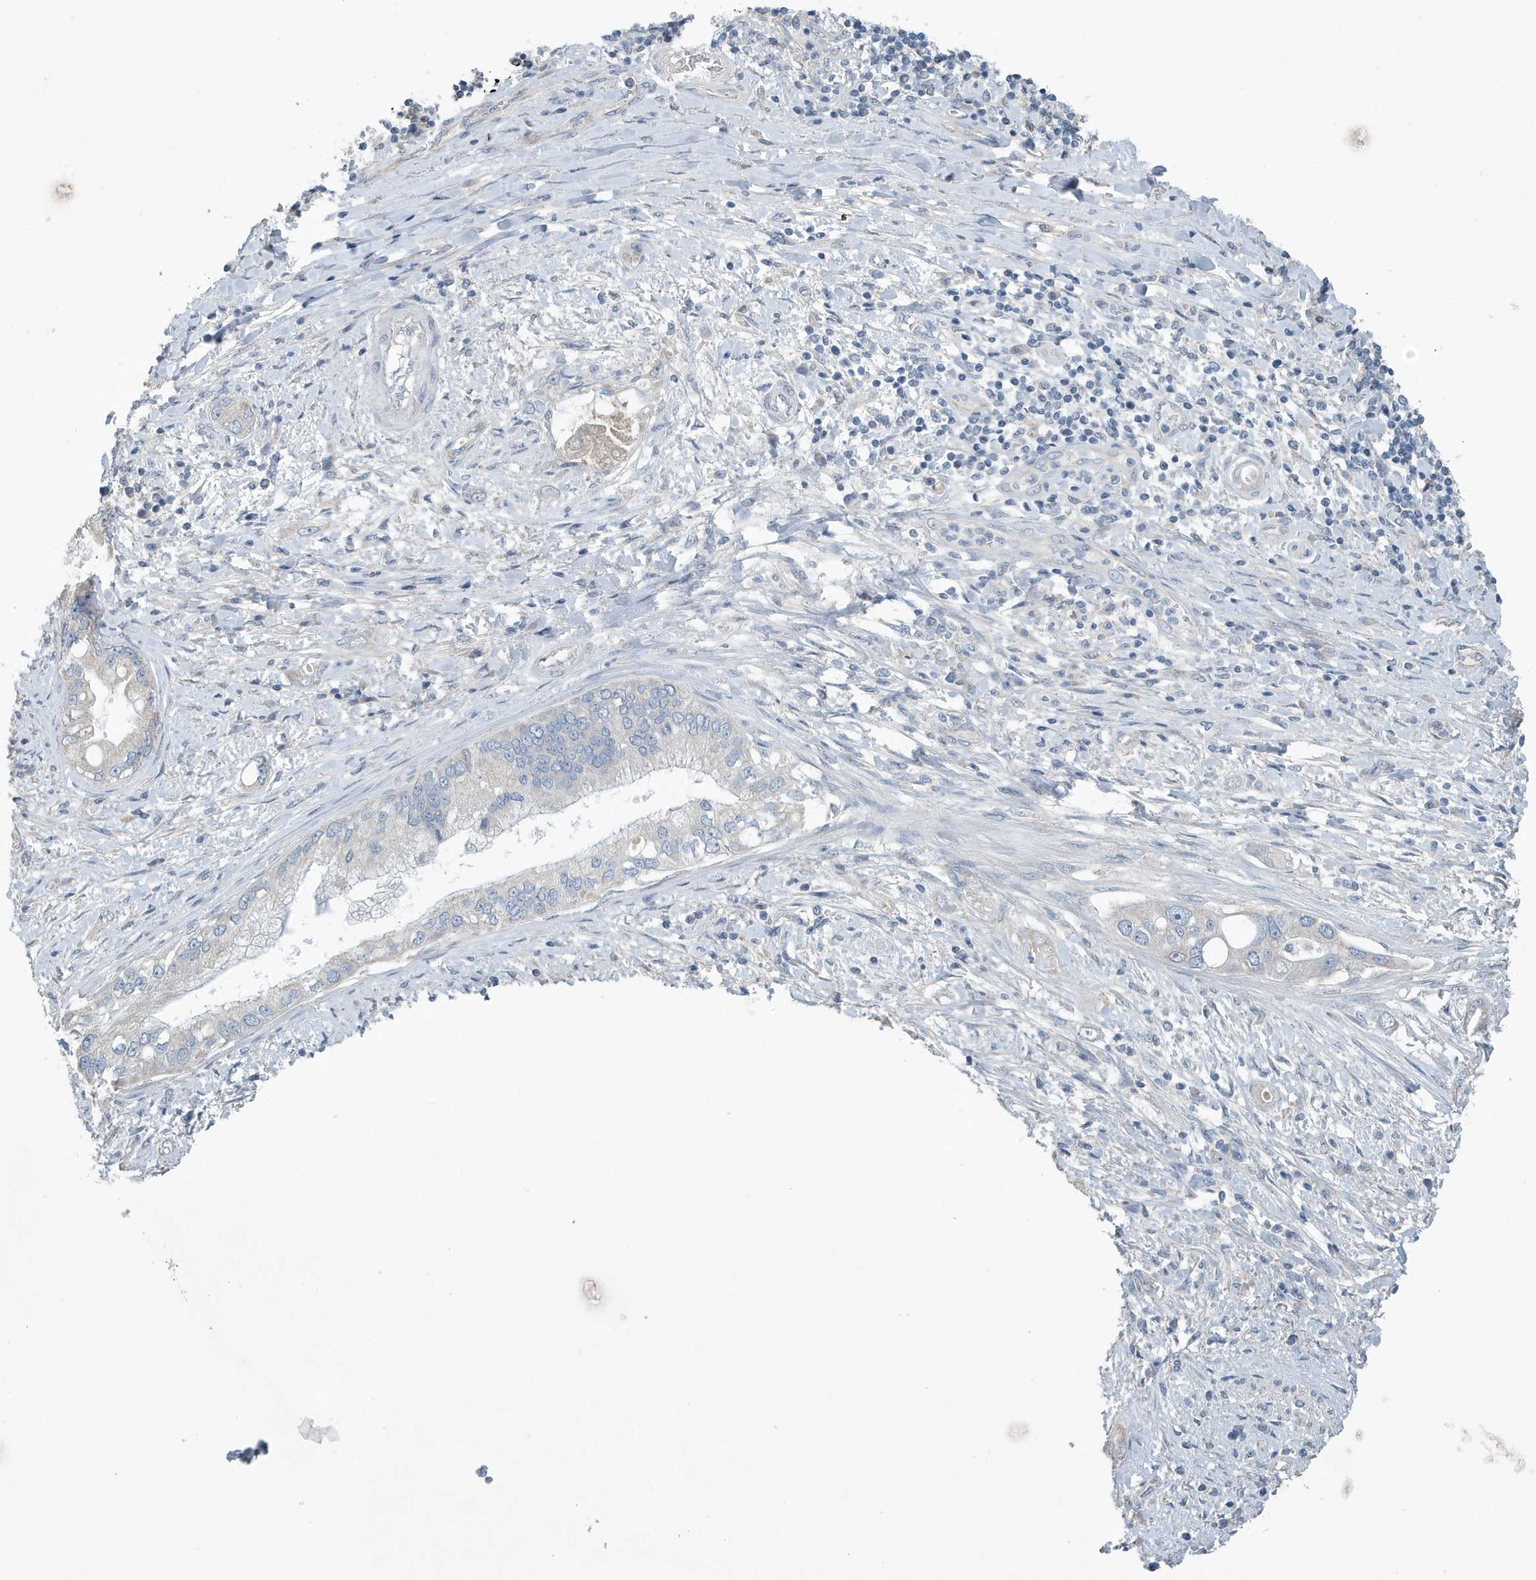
{"staining": {"intensity": "negative", "quantity": "none", "location": "none"}, "tissue": "pancreatic cancer", "cell_type": "Tumor cells", "image_type": "cancer", "snomed": [{"axis": "morphology", "description": "Inflammation, NOS"}, {"axis": "morphology", "description": "Adenocarcinoma, NOS"}, {"axis": "topography", "description": "Pancreas"}], "caption": "There is no significant expression in tumor cells of adenocarcinoma (pancreatic).", "gene": "UGT2B4", "patient": {"sex": "female", "age": 56}}